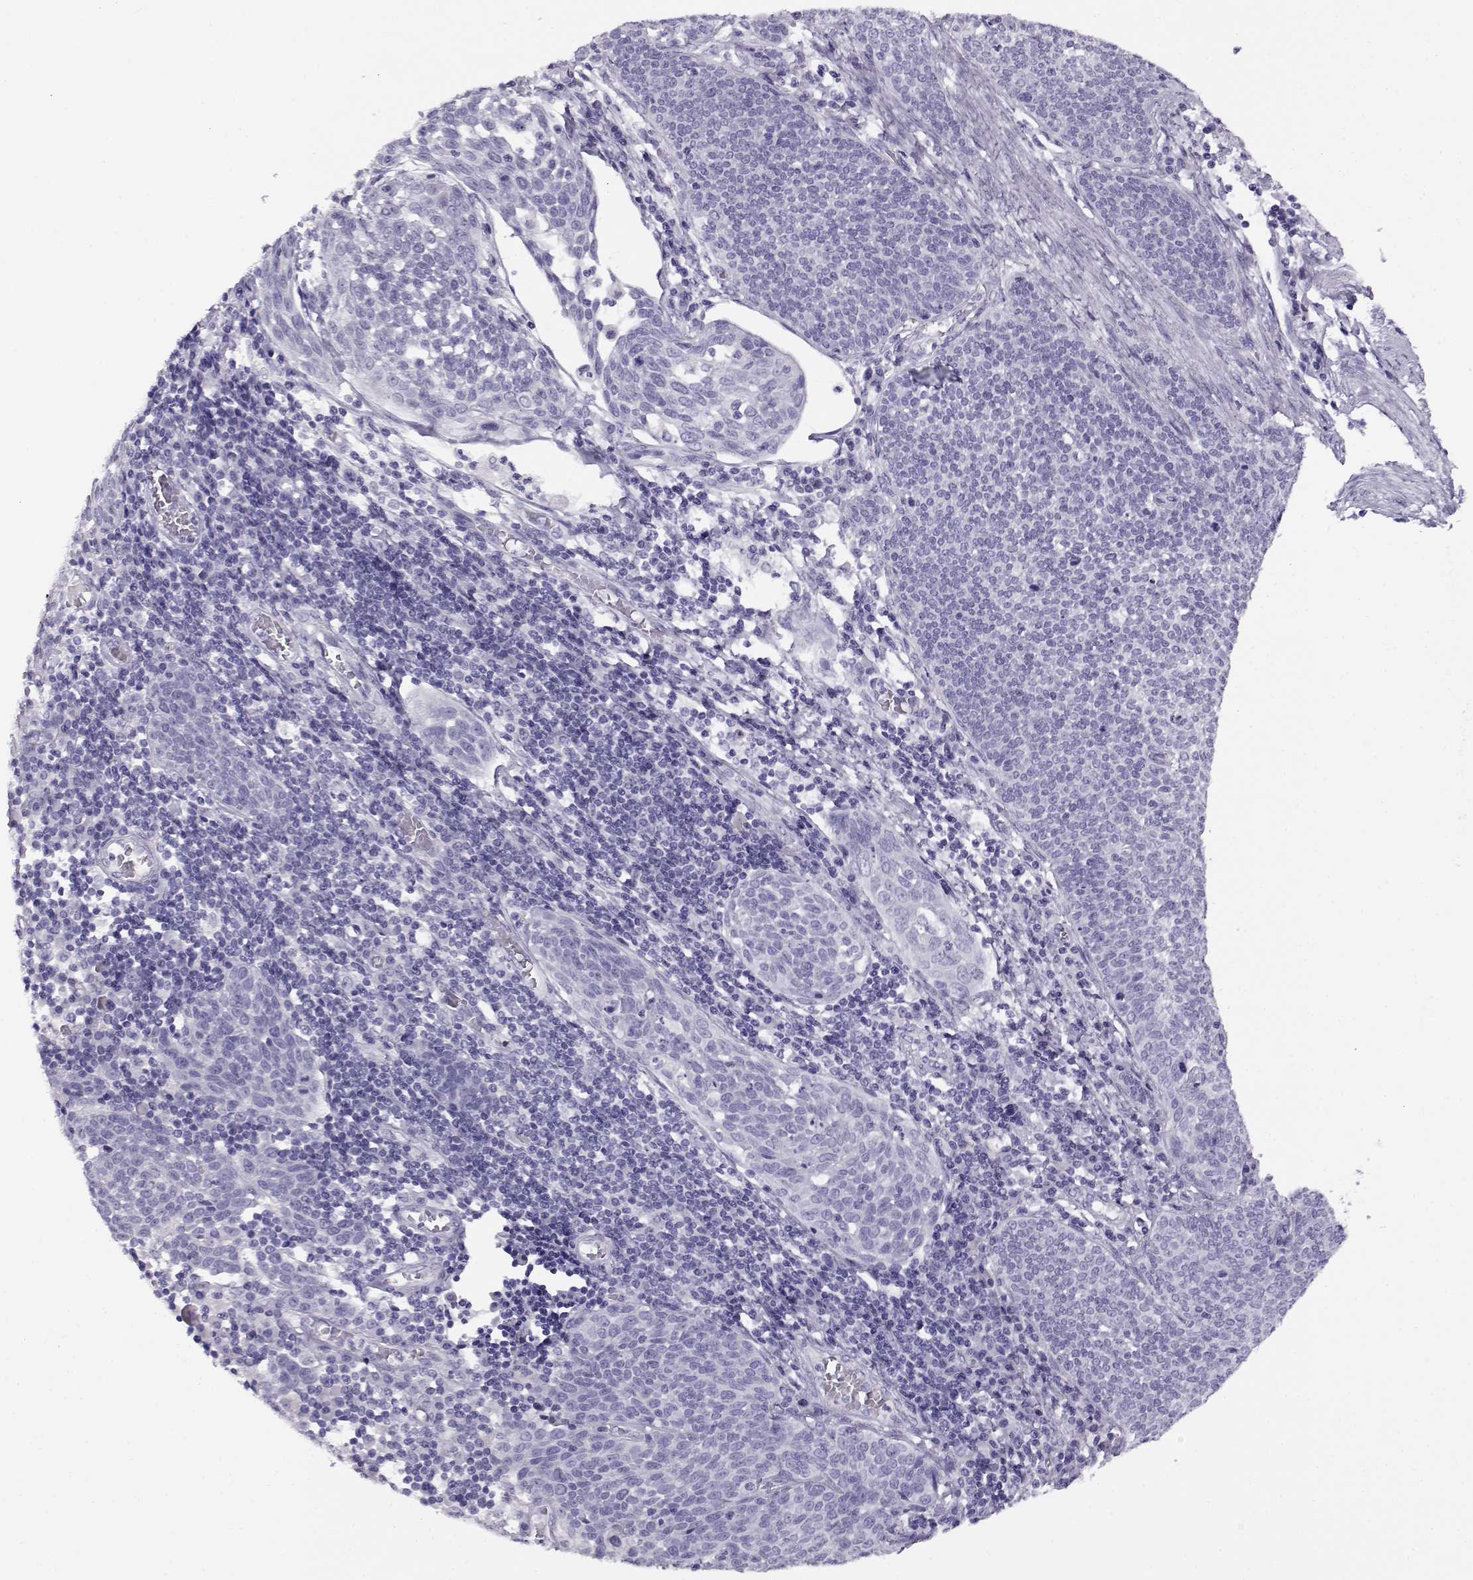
{"staining": {"intensity": "negative", "quantity": "none", "location": "none"}, "tissue": "cervical cancer", "cell_type": "Tumor cells", "image_type": "cancer", "snomed": [{"axis": "morphology", "description": "Squamous cell carcinoma, NOS"}, {"axis": "topography", "description": "Cervix"}], "caption": "An image of human cervical cancer is negative for staining in tumor cells. (DAB immunohistochemistry, high magnification).", "gene": "RHOXF2", "patient": {"sex": "female", "age": 34}}